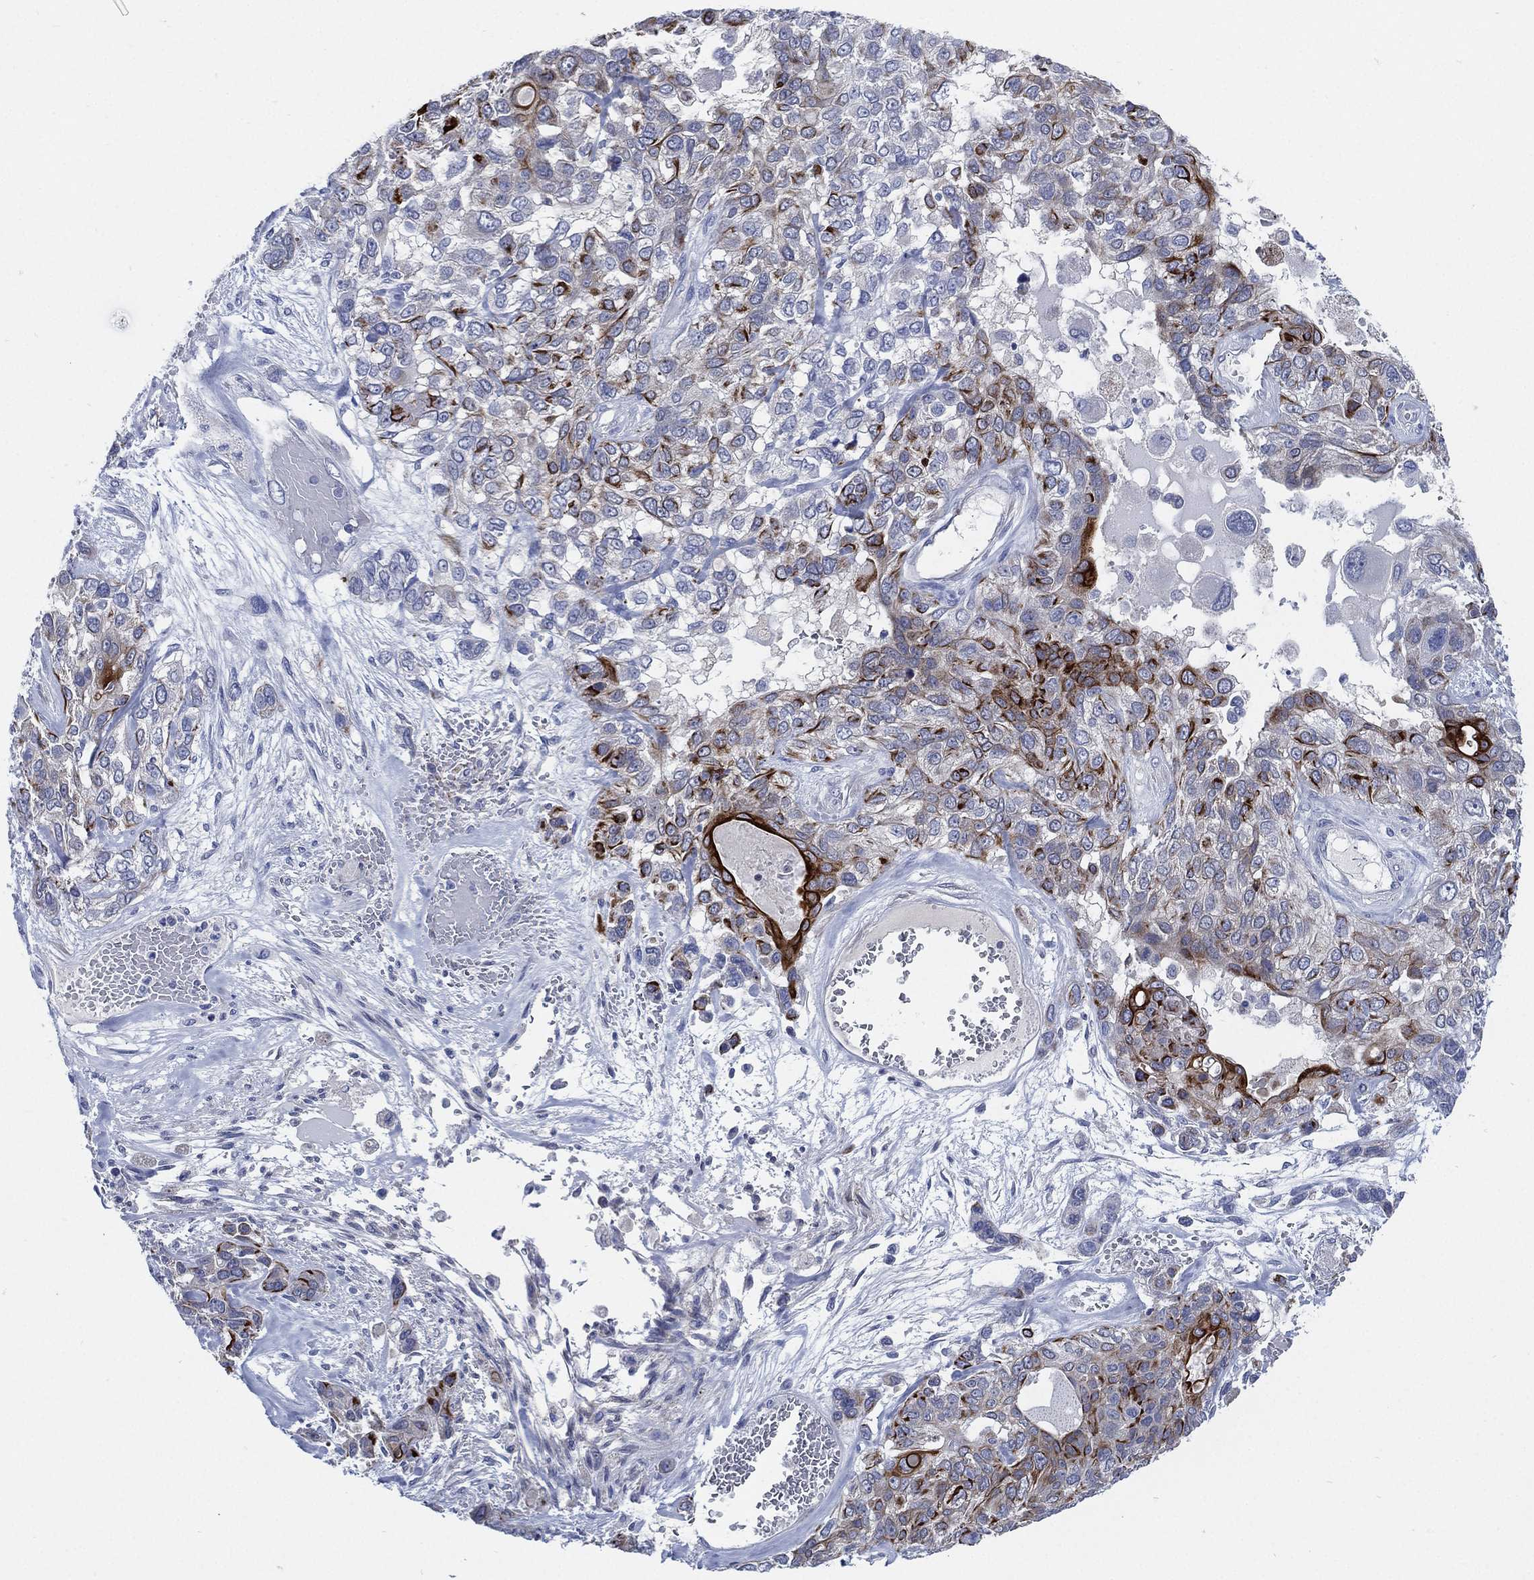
{"staining": {"intensity": "strong", "quantity": "<25%", "location": "cytoplasmic/membranous"}, "tissue": "lung cancer", "cell_type": "Tumor cells", "image_type": "cancer", "snomed": [{"axis": "morphology", "description": "Squamous cell carcinoma, NOS"}, {"axis": "topography", "description": "Lung"}], "caption": "A photomicrograph of lung squamous cell carcinoma stained for a protein displays strong cytoplasmic/membranous brown staining in tumor cells. The protein of interest is shown in brown color, while the nuclei are stained blue.", "gene": "C5orf46", "patient": {"sex": "female", "age": 70}}